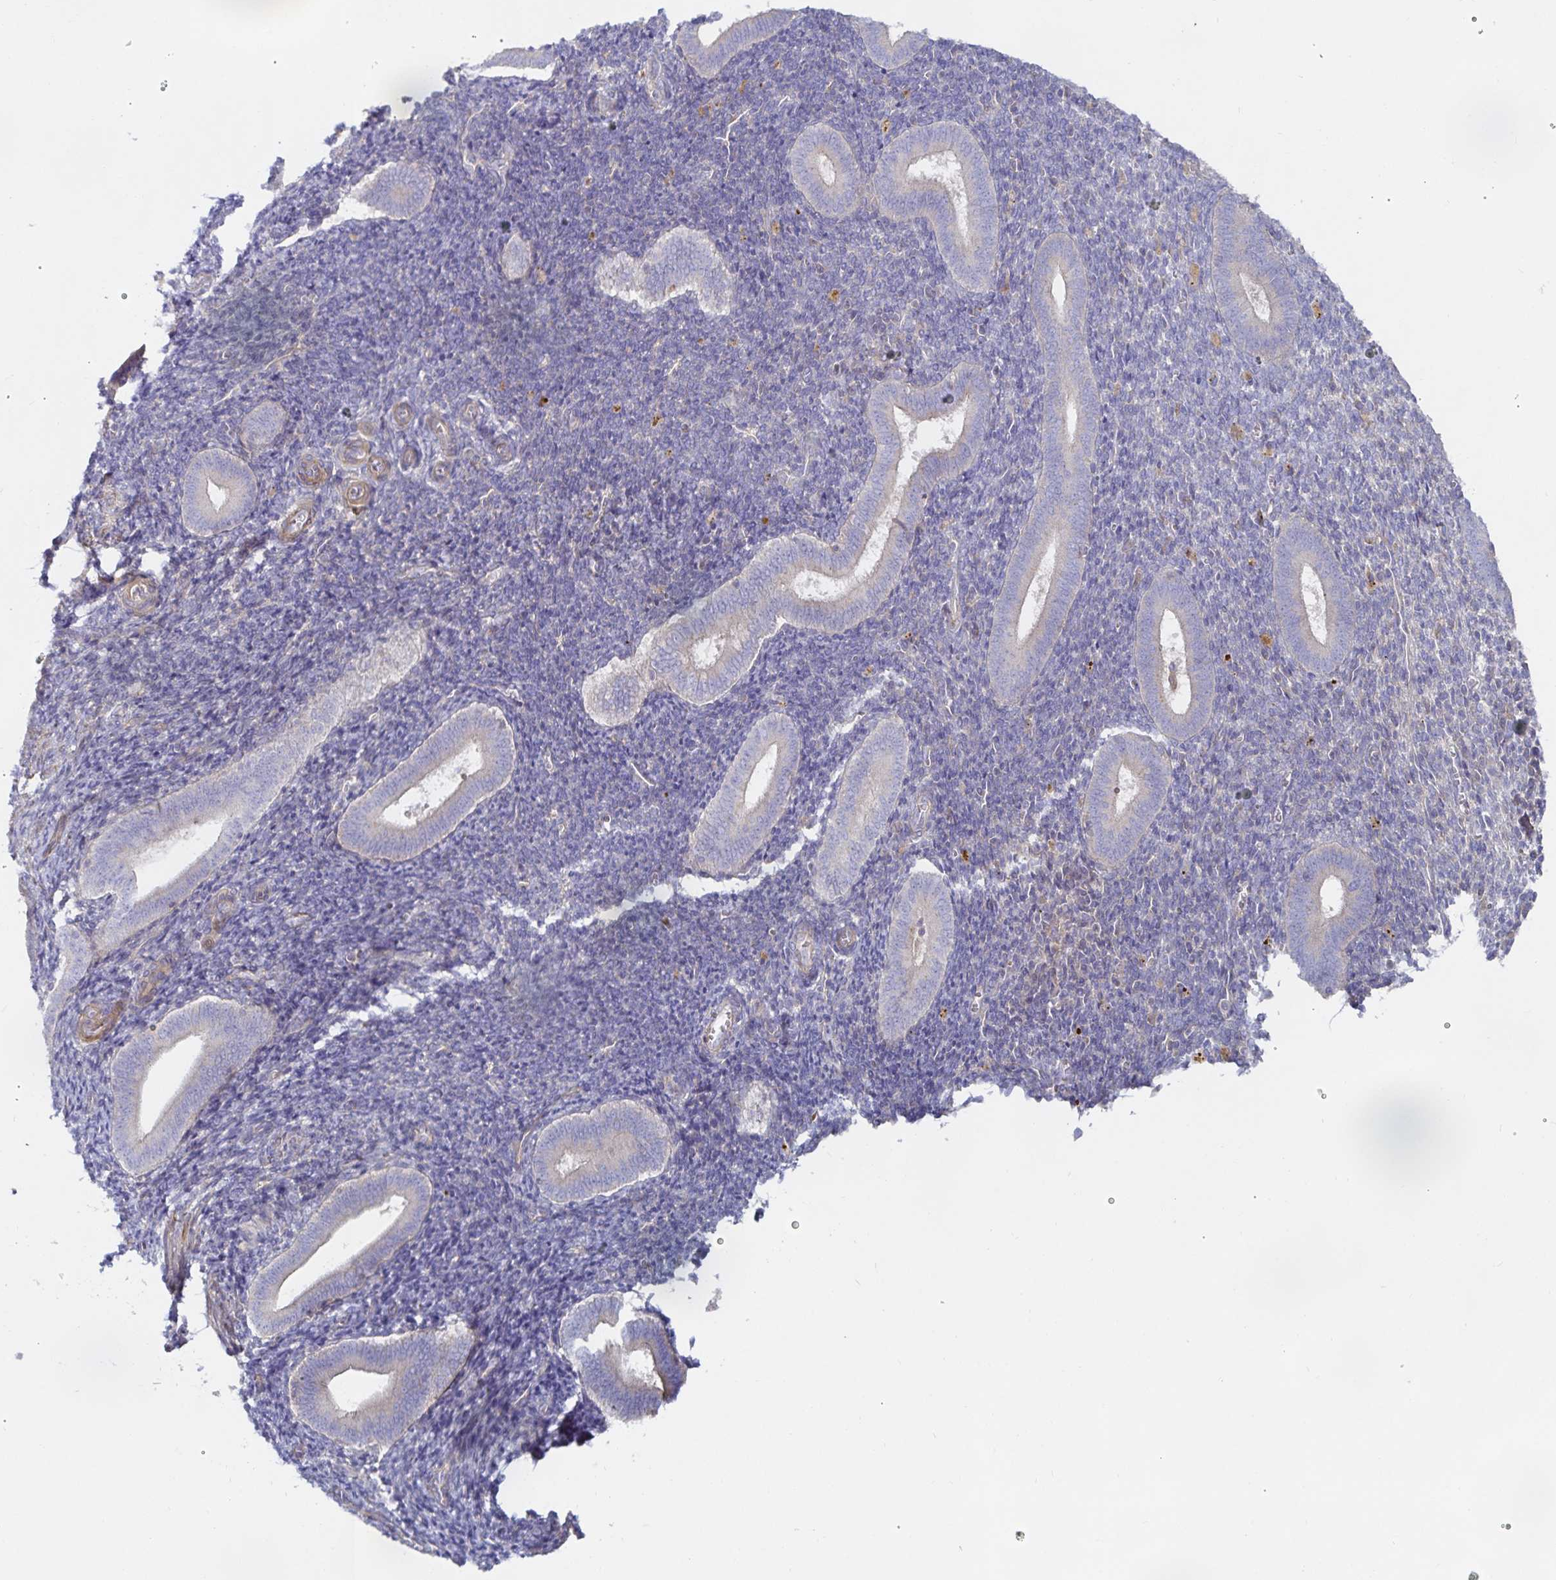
{"staining": {"intensity": "negative", "quantity": "none", "location": "none"}, "tissue": "endometrium", "cell_type": "Cells in endometrial stroma", "image_type": "normal", "snomed": [{"axis": "morphology", "description": "Normal tissue, NOS"}, {"axis": "topography", "description": "Endometrium"}], "caption": "The image displays no staining of cells in endometrial stroma in benign endometrium.", "gene": "METTL22", "patient": {"sex": "female", "age": 25}}